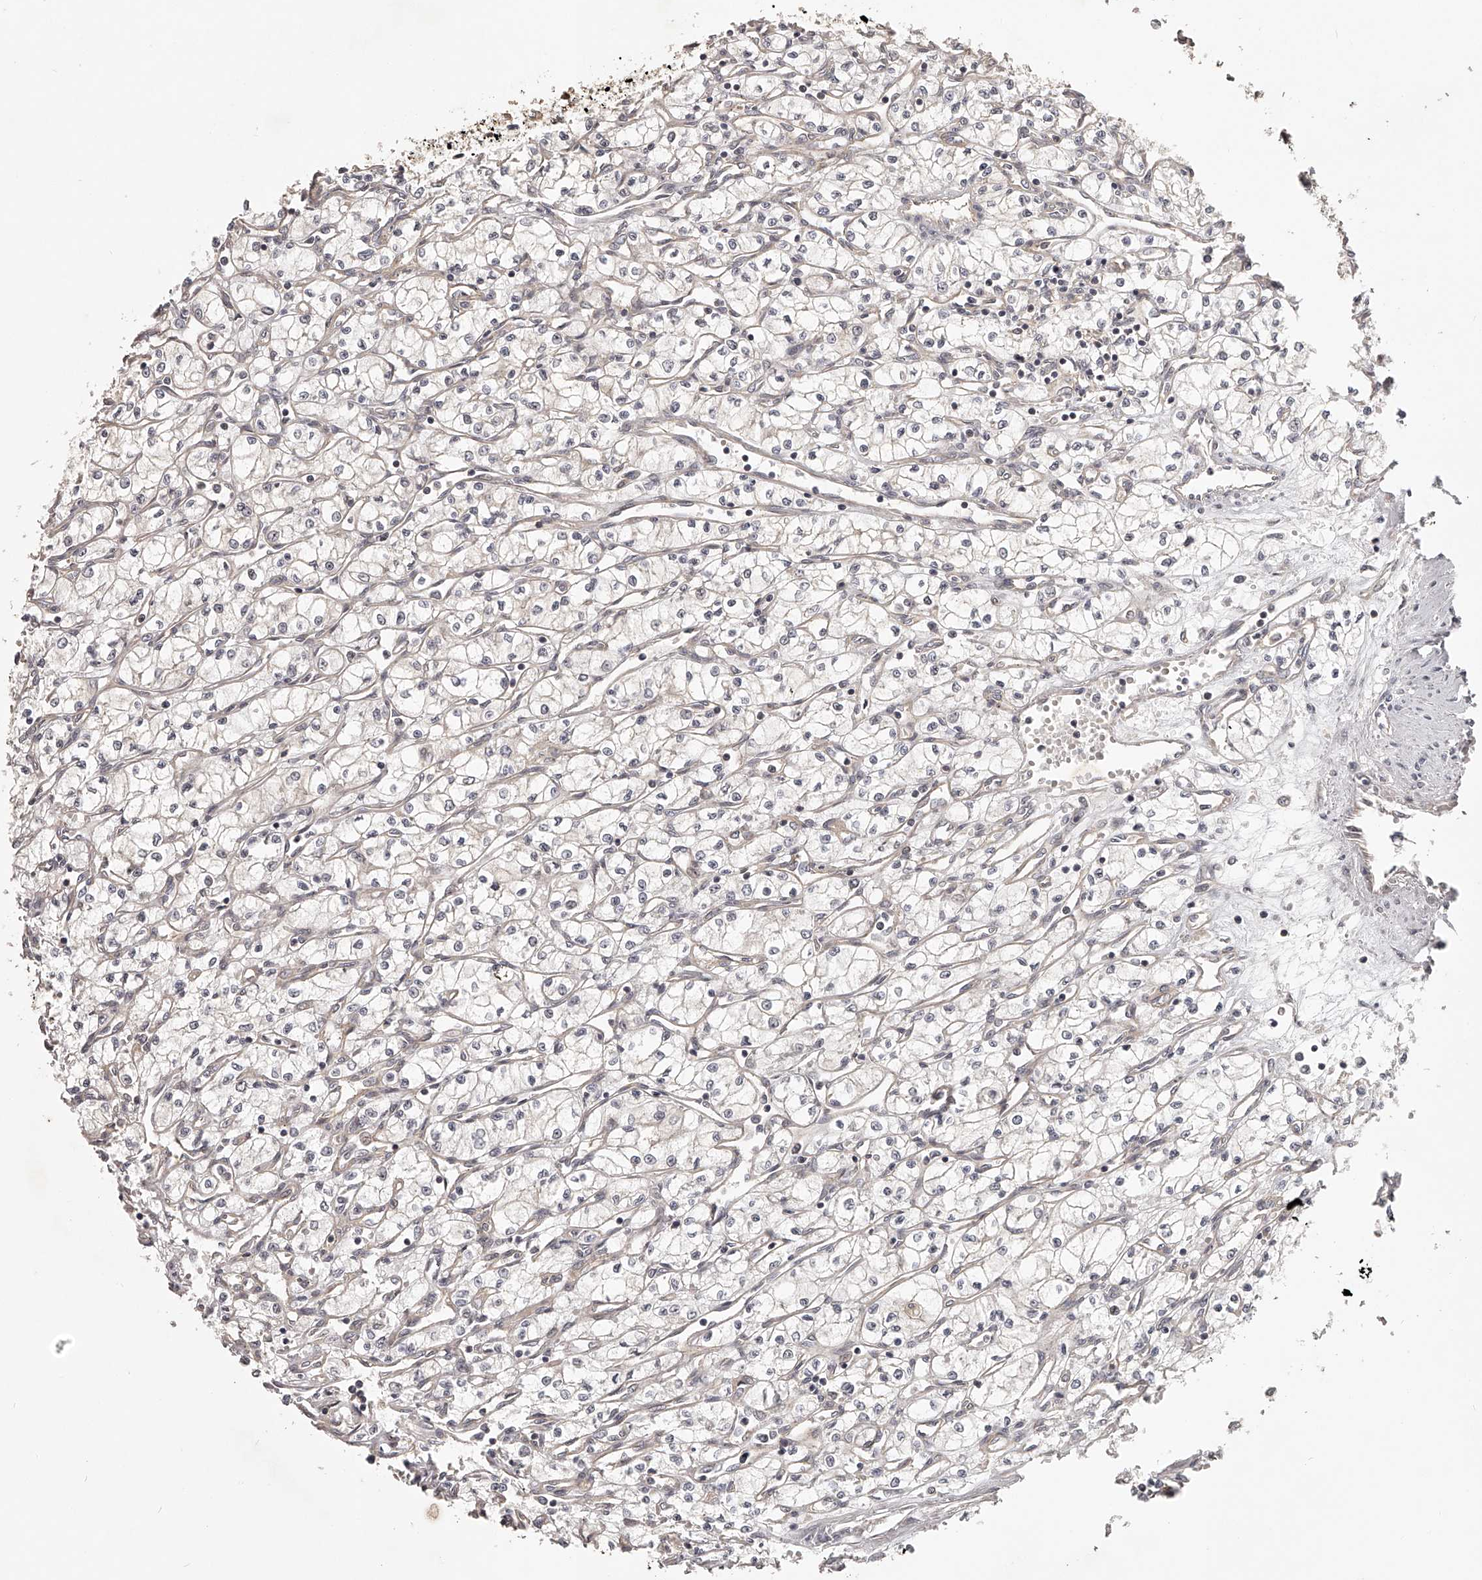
{"staining": {"intensity": "negative", "quantity": "none", "location": "none"}, "tissue": "renal cancer", "cell_type": "Tumor cells", "image_type": "cancer", "snomed": [{"axis": "morphology", "description": "Adenocarcinoma, NOS"}, {"axis": "topography", "description": "Kidney"}], "caption": "IHC histopathology image of neoplastic tissue: renal adenocarcinoma stained with DAB (3,3'-diaminobenzidine) demonstrates no significant protein staining in tumor cells. (Immunohistochemistry, brightfield microscopy, high magnification).", "gene": "ZNF582", "patient": {"sex": "male", "age": 59}}